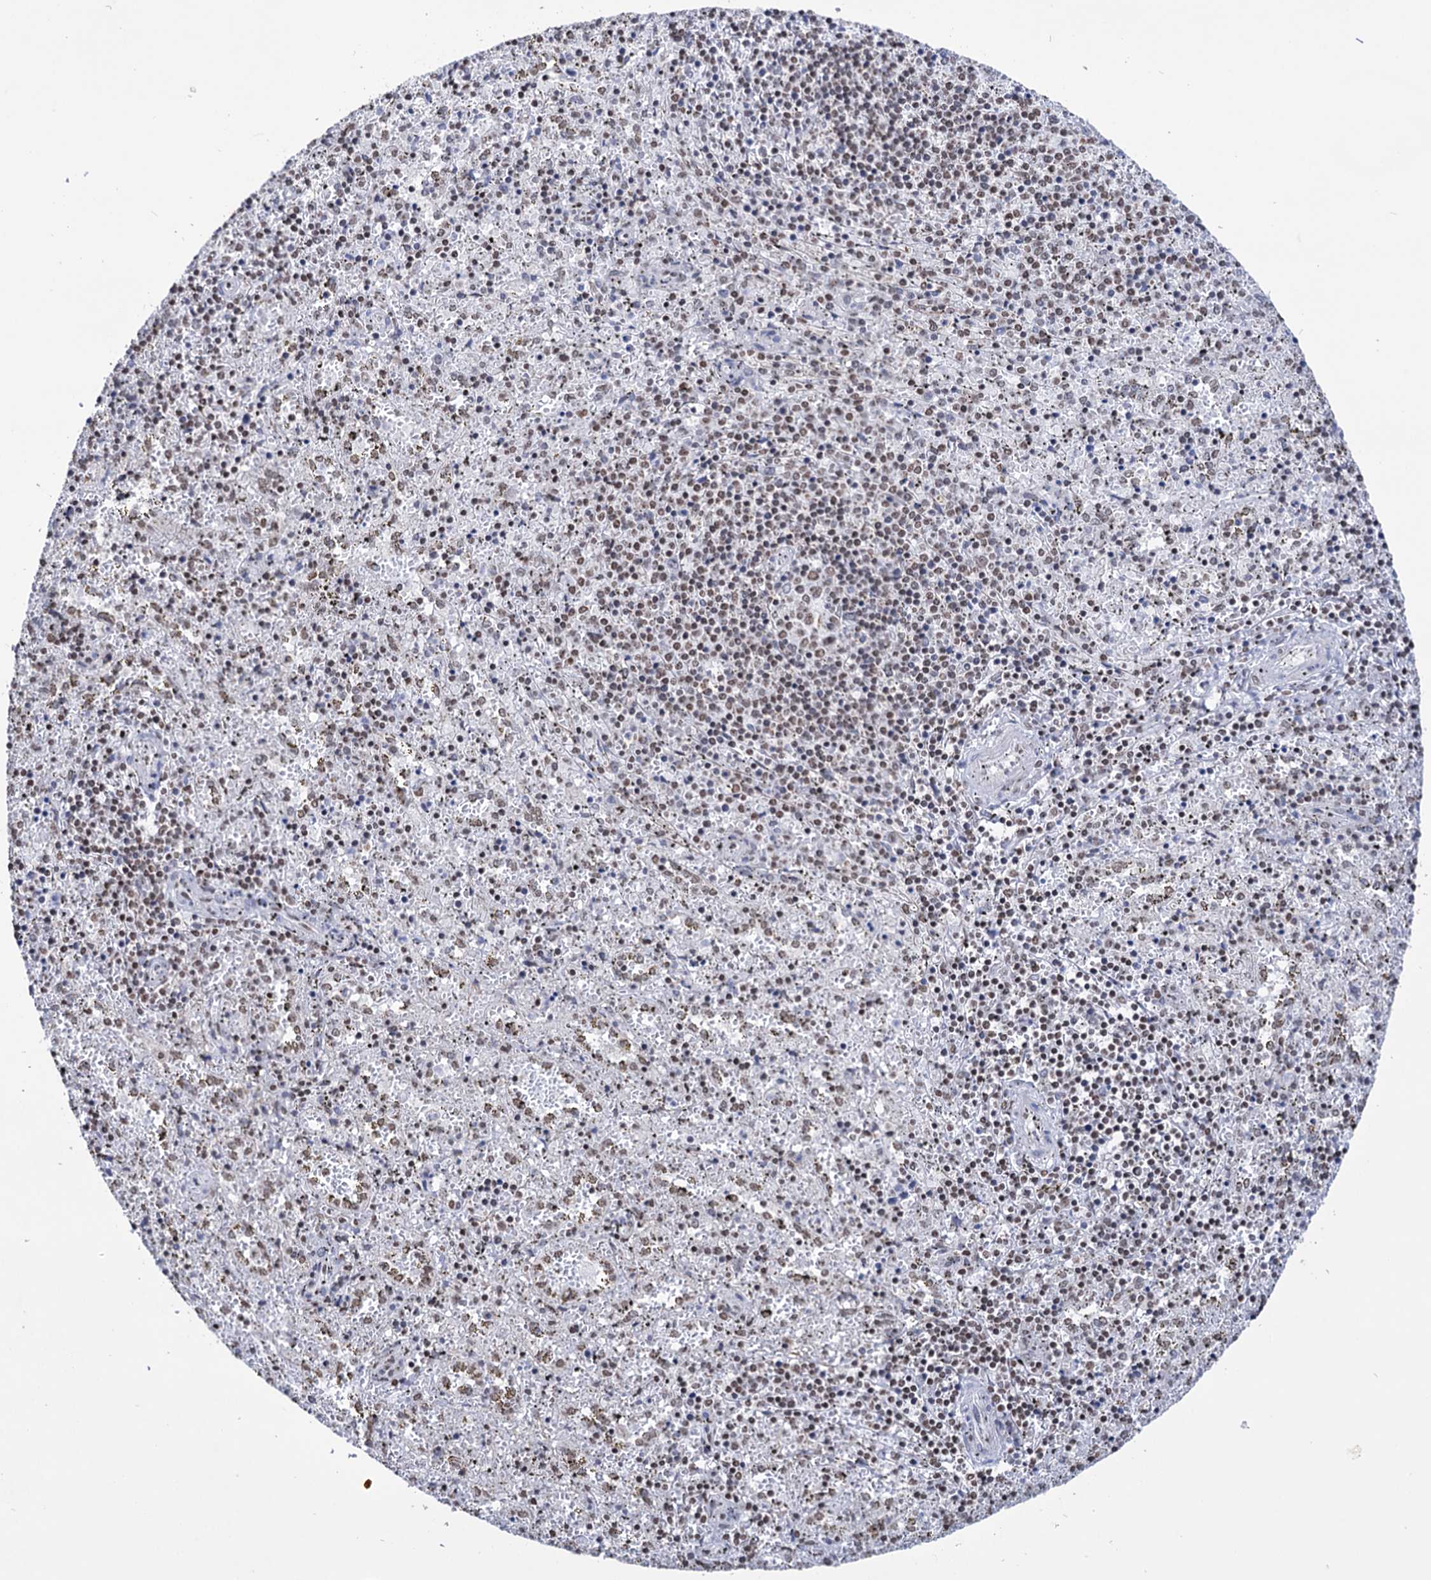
{"staining": {"intensity": "weak", "quantity": "25%-75%", "location": "nuclear"}, "tissue": "spleen", "cell_type": "Cells in red pulp", "image_type": "normal", "snomed": [{"axis": "morphology", "description": "Normal tissue, NOS"}, {"axis": "topography", "description": "Spleen"}], "caption": "Immunohistochemistry (IHC) (DAB) staining of unremarkable spleen shows weak nuclear protein expression in approximately 25%-75% of cells in red pulp. The staining is performed using DAB brown chromogen to label protein expression. The nuclei are counter-stained blue using hematoxylin.", "gene": "ABHD10", "patient": {"sex": "male", "age": 11}}